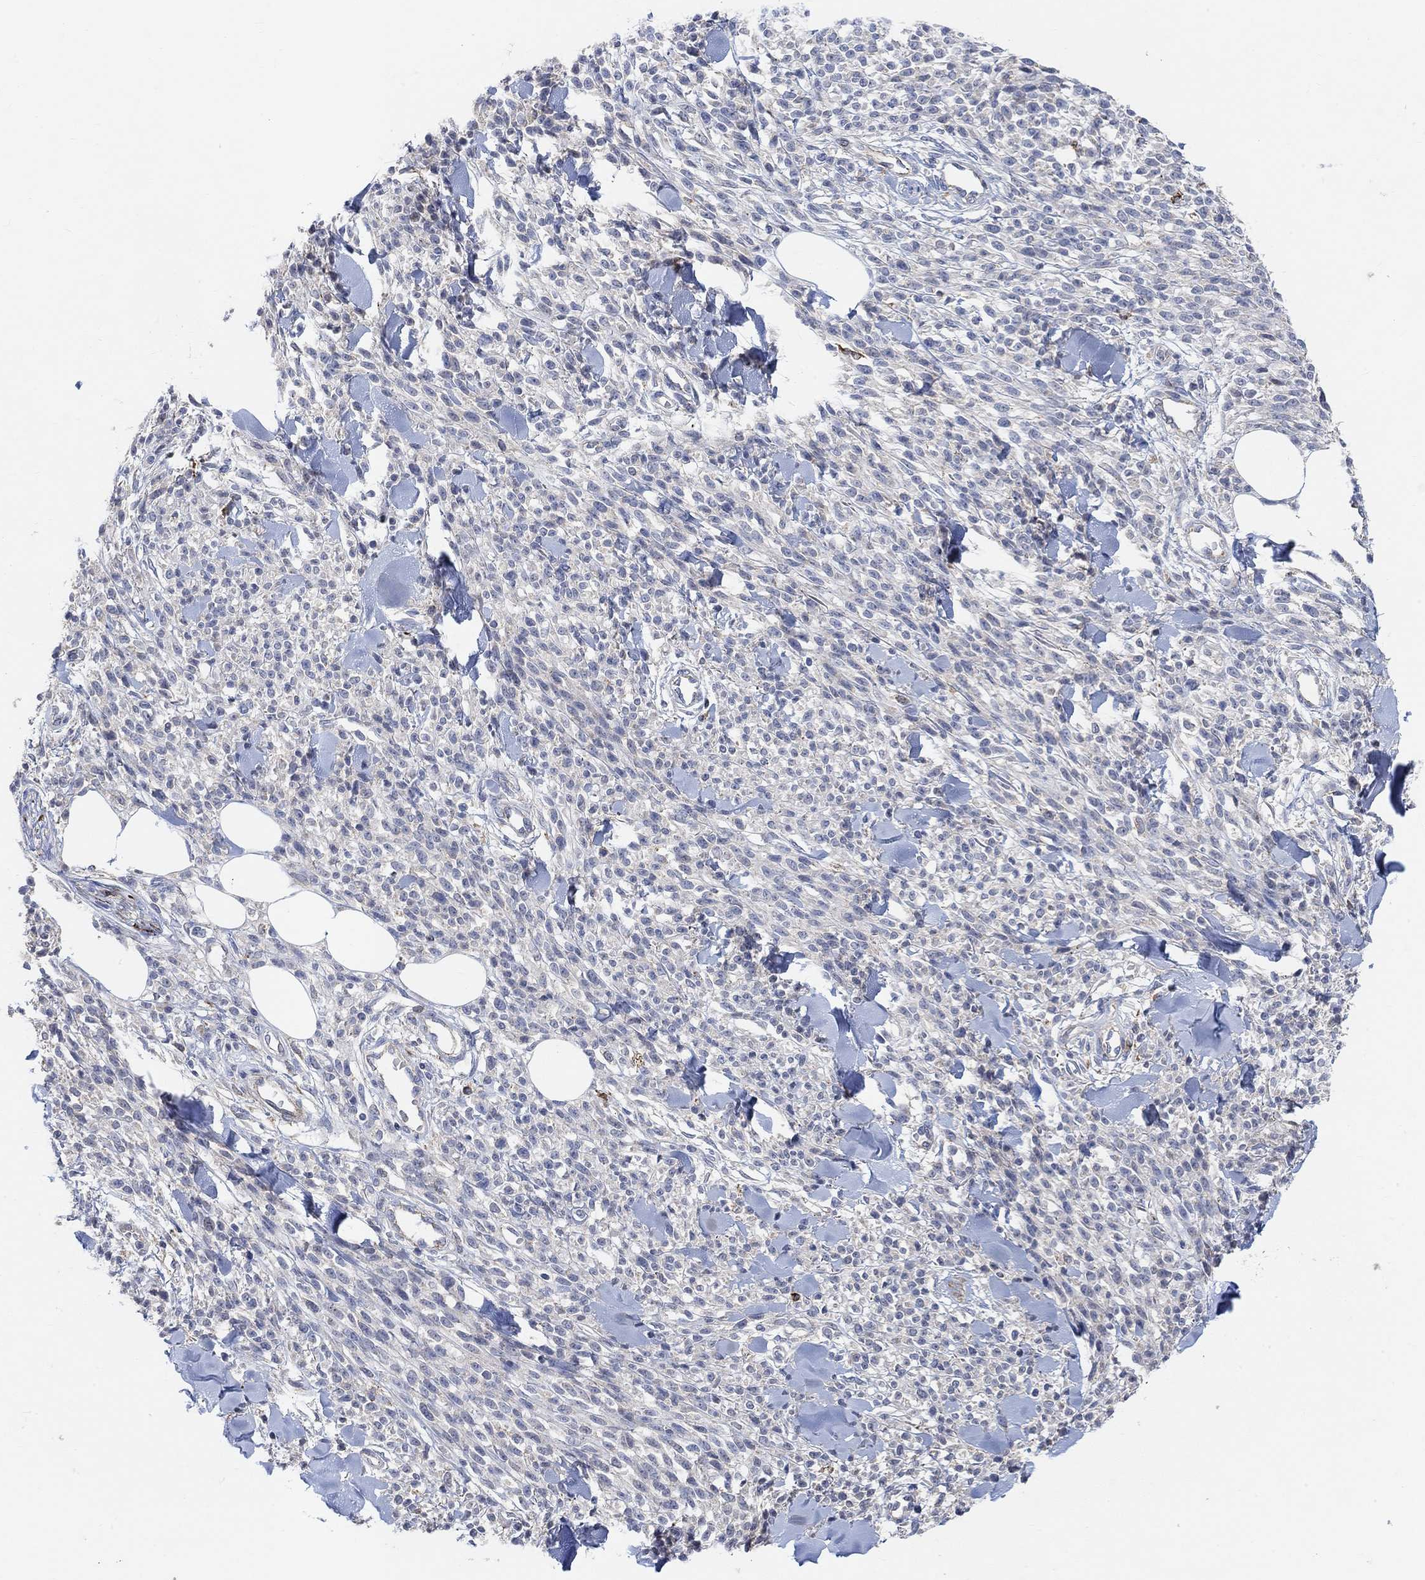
{"staining": {"intensity": "negative", "quantity": "none", "location": "none"}, "tissue": "melanoma", "cell_type": "Tumor cells", "image_type": "cancer", "snomed": [{"axis": "morphology", "description": "Malignant melanoma, NOS"}, {"axis": "topography", "description": "Skin"}, {"axis": "topography", "description": "Skin of trunk"}], "caption": "Tumor cells are negative for brown protein staining in melanoma.", "gene": "HCRTR1", "patient": {"sex": "male", "age": 74}}